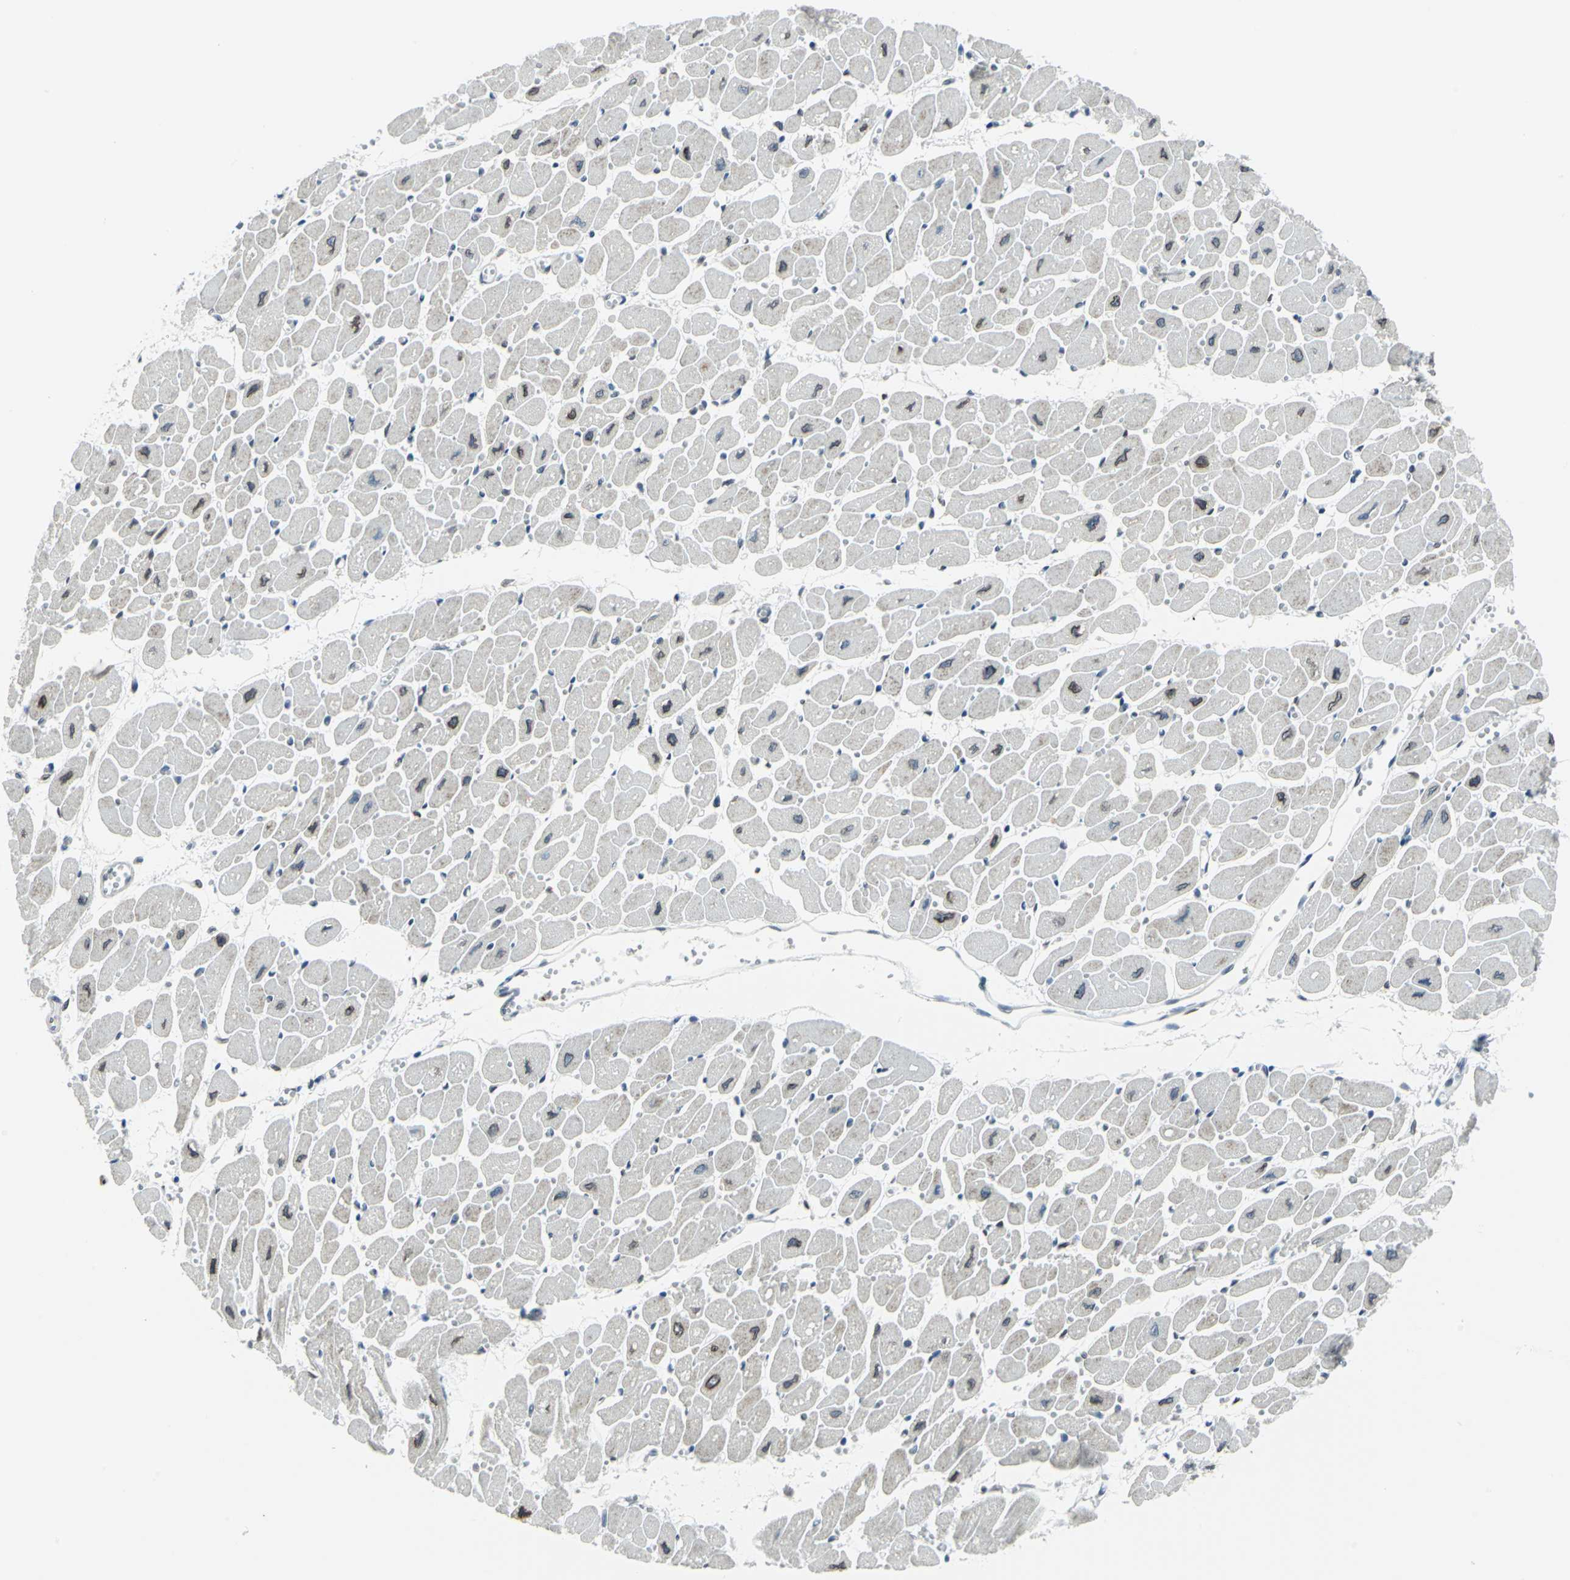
{"staining": {"intensity": "moderate", "quantity": "25%-75%", "location": "cytoplasmic/membranous,nuclear"}, "tissue": "heart muscle", "cell_type": "Cardiomyocytes", "image_type": "normal", "snomed": [{"axis": "morphology", "description": "Normal tissue, NOS"}, {"axis": "topography", "description": "Heart"}], "caption": "Heart muscle stained with immunohistochemistry (IHC) displays moderate cytoplasmic/membranous,nuclear staining in about 25%-75% of cardiomyocytes.", "gene": "SNUPN", "patient": {"sex": "female", "age": 54}}